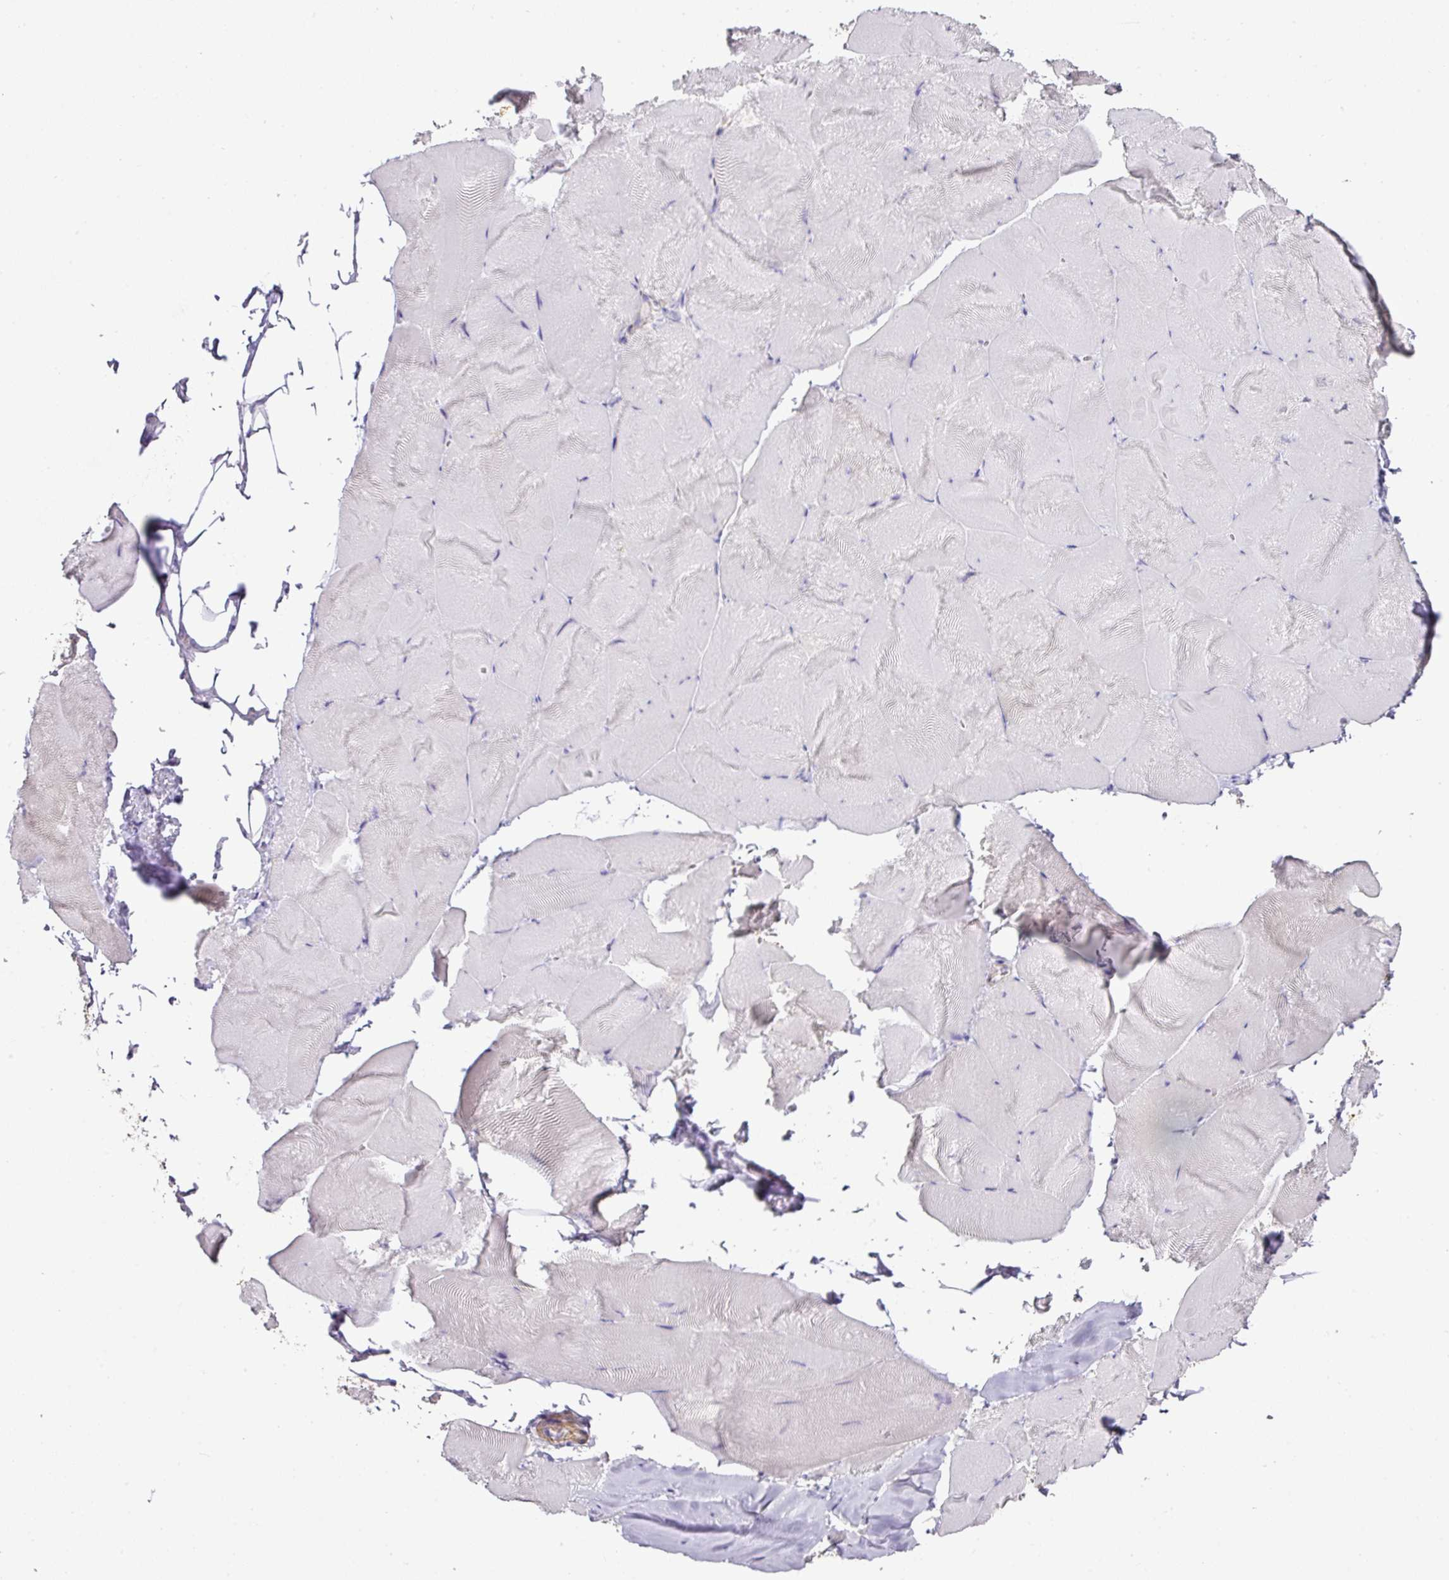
{"staining": {"intensity": "negative", "quantity": "none", "location": "none"}, "tissue": "skeletal muscle", "cell_type": "Myocytes", "image_type": "normal", "snomed": [{"axis": "morphology", "description": "Normal tissue, NOS"}, {"axis": "topography", "description": "Skeletal muscle"}], "caption": "The photomicrograph shows no significant expression in myocytes of skeletal muscle.", "gene": "TARM1", "patient": {"sex": "female", "age": 64}}